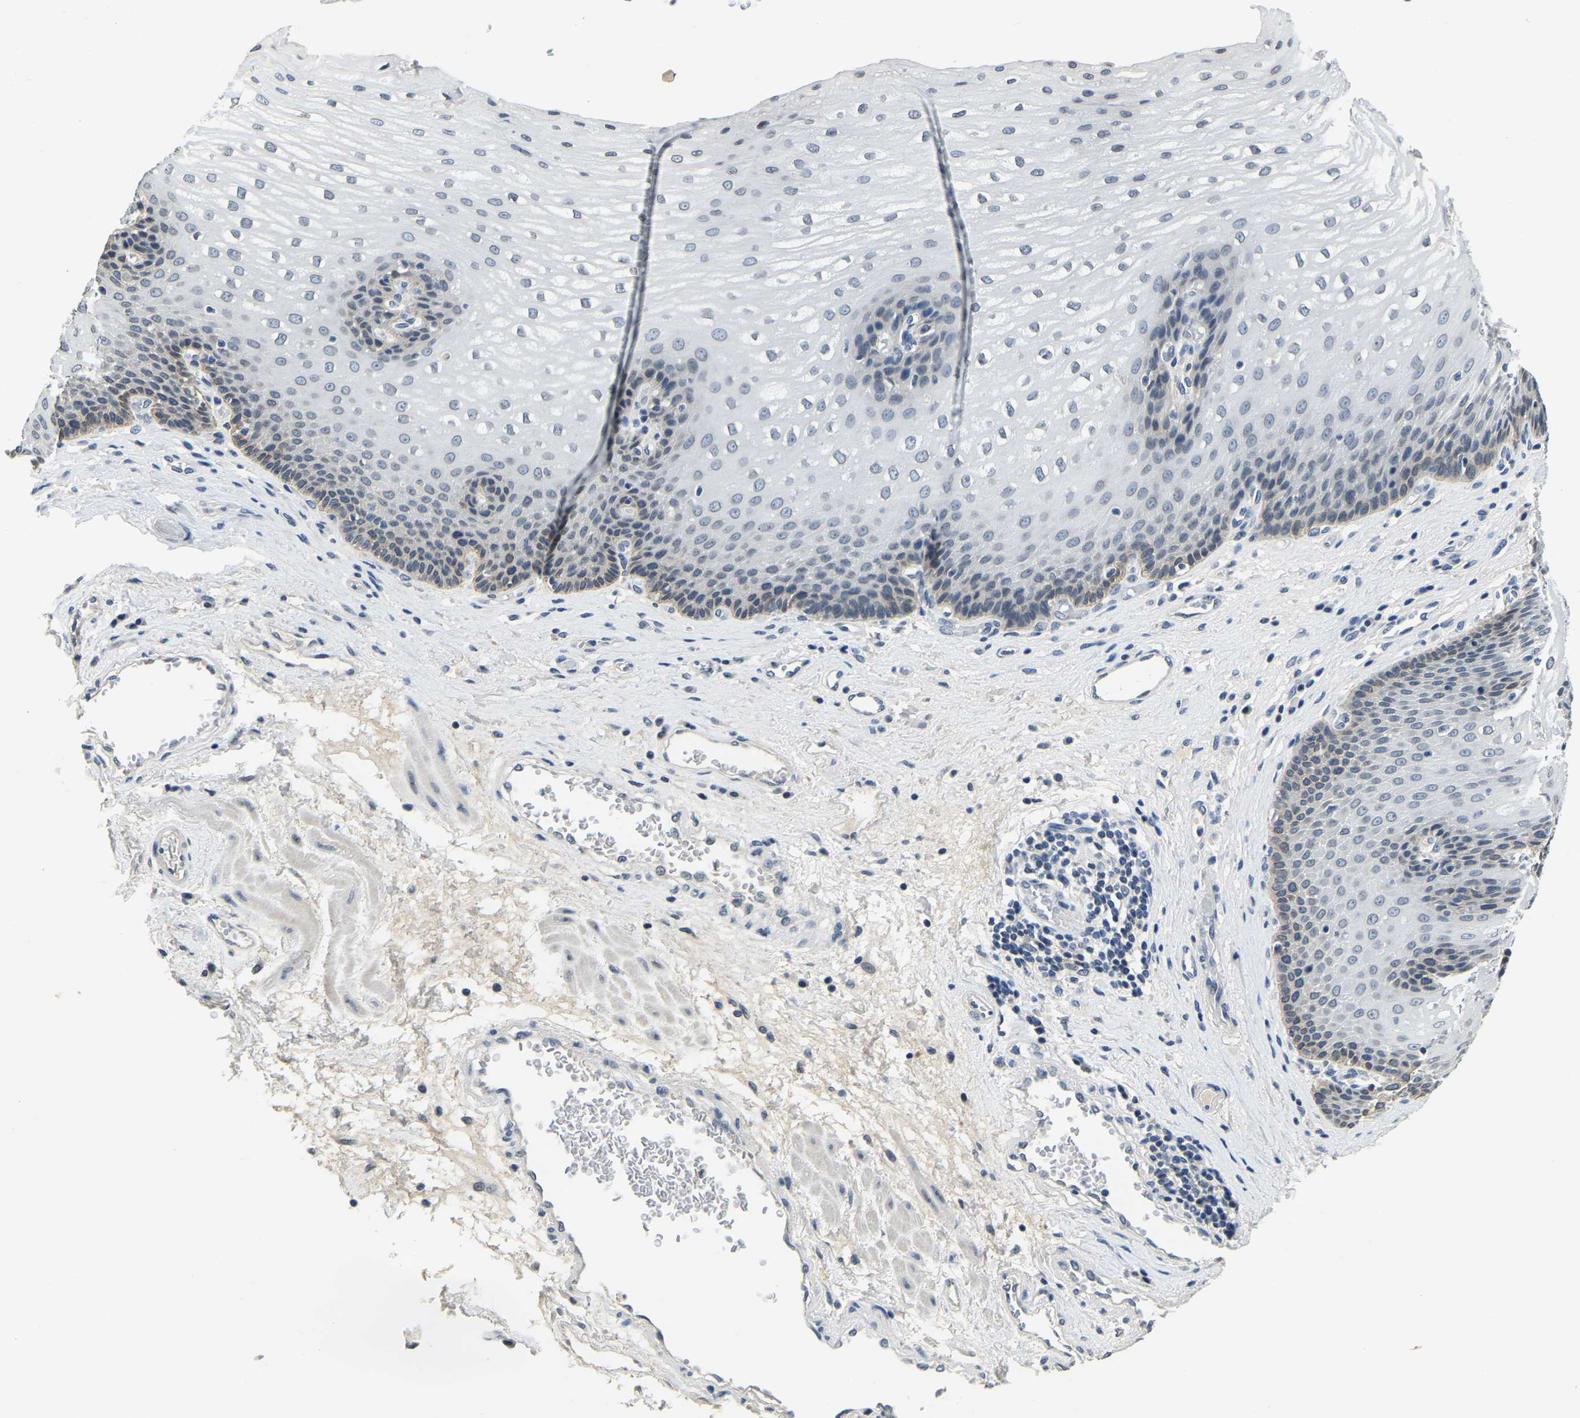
{"staining": {"intensity": "weak", "quantity": "<25%", "location": "cytoplasmic/membranous,nuclear"}, "tissue": "esophagus", "cell_type": "Squamous epithelial cells", "image_type": "normal", "snomed": [{"axis": "morphology", "description": "Normal tissue, NOS"}, {"axis": "topography", "description": "Esophagus"}], "caption": "Immunohistochemistry (IHC) histopathology image of benign esophagus: esophagus stained with DAB (3,3'-diaminobenzidine) displays no significant protein staining in squamous epithelial cells. (Stains: DAB IHC with hematoxylin counter stain, Microscopy: brightfield microscopy at high magnification).", "gene": "RANBP2", "patient": {"sex": "male", "age": 48}}